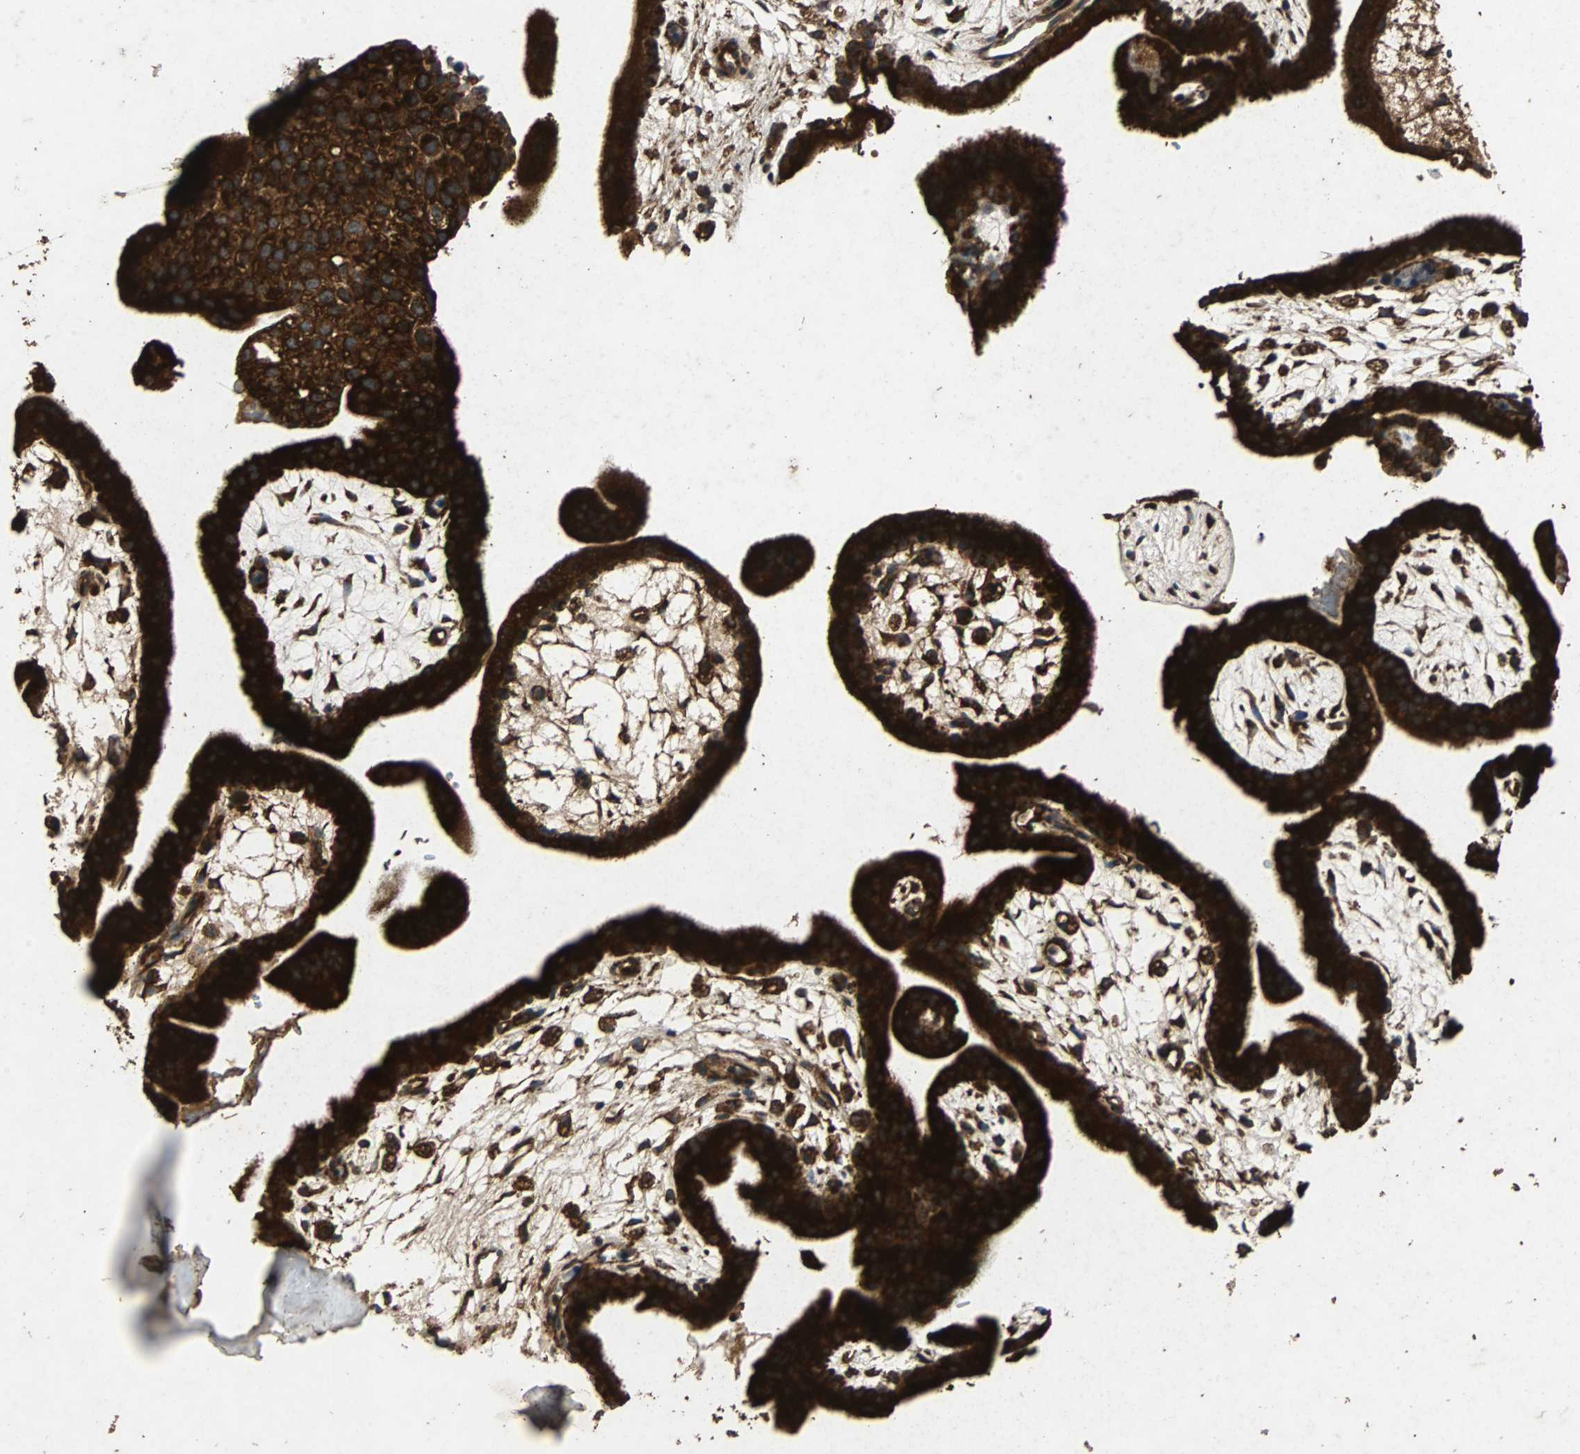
{"staining": {"intensity": "strong", "quantity": ">75%", "location": "cytoplasmic/membranous"}, "tissue": "placenta", "cell_type": "Decidual cells", "image_type": "normal", "snomed": [{"axis": "morphology", "description": "Normal tissue, NOS"}, {"axis": "topography", "description": "Placenta"}], "caption": "Strong cytoplasmic/membranous protein expression is present in approximately >75% of decidual cells in placenta. The protein is stained brown, and the nuclei are stained in blue (DAB IHC with brightfield microscopy, high magnification).", "gene": "NAA10", "patient": {"sex": "female", "age": 35}}